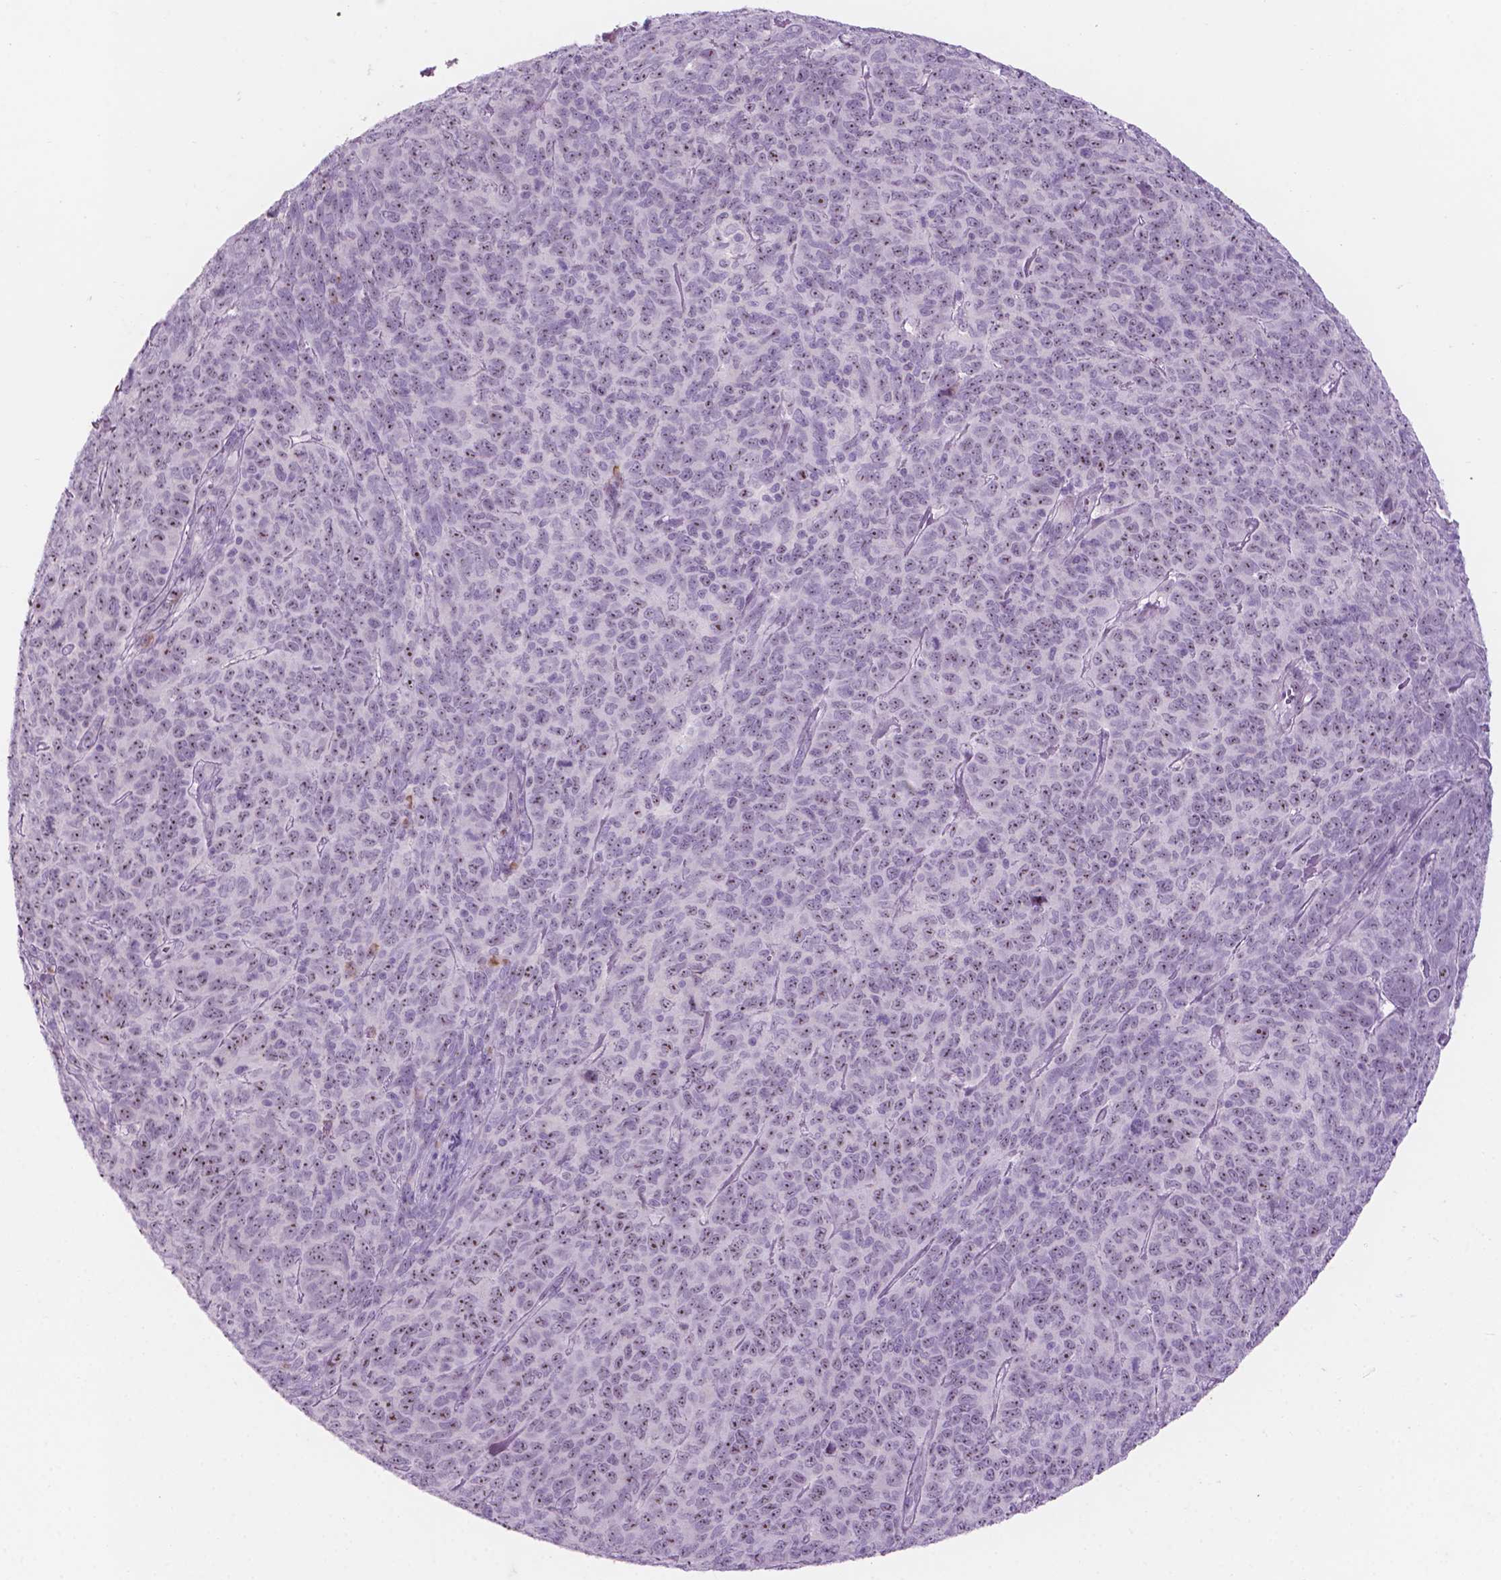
{"staining": {"intensity": "weak", "quantity": "25%-75%", "location": "nuclear"}, "tissue": "skin cancer", "cell_type": "Tumor cells", "image_type": "cancer", "snomed": [{"axis": "morphology", "description": "Squamous cell carcinoma, NOS"}, {"axis": "topography", "description": "Skin"}, {"axis": "topography", "description": "Anal"}], "caption": "This is an image of immunohistochemistry staining of skin cancer (squamous cell carcinoma), which shows weak positivity in the nuclear of tumor cells.", "gene": "ZNF853", "patient": {"sex": "female", "age": 51}}